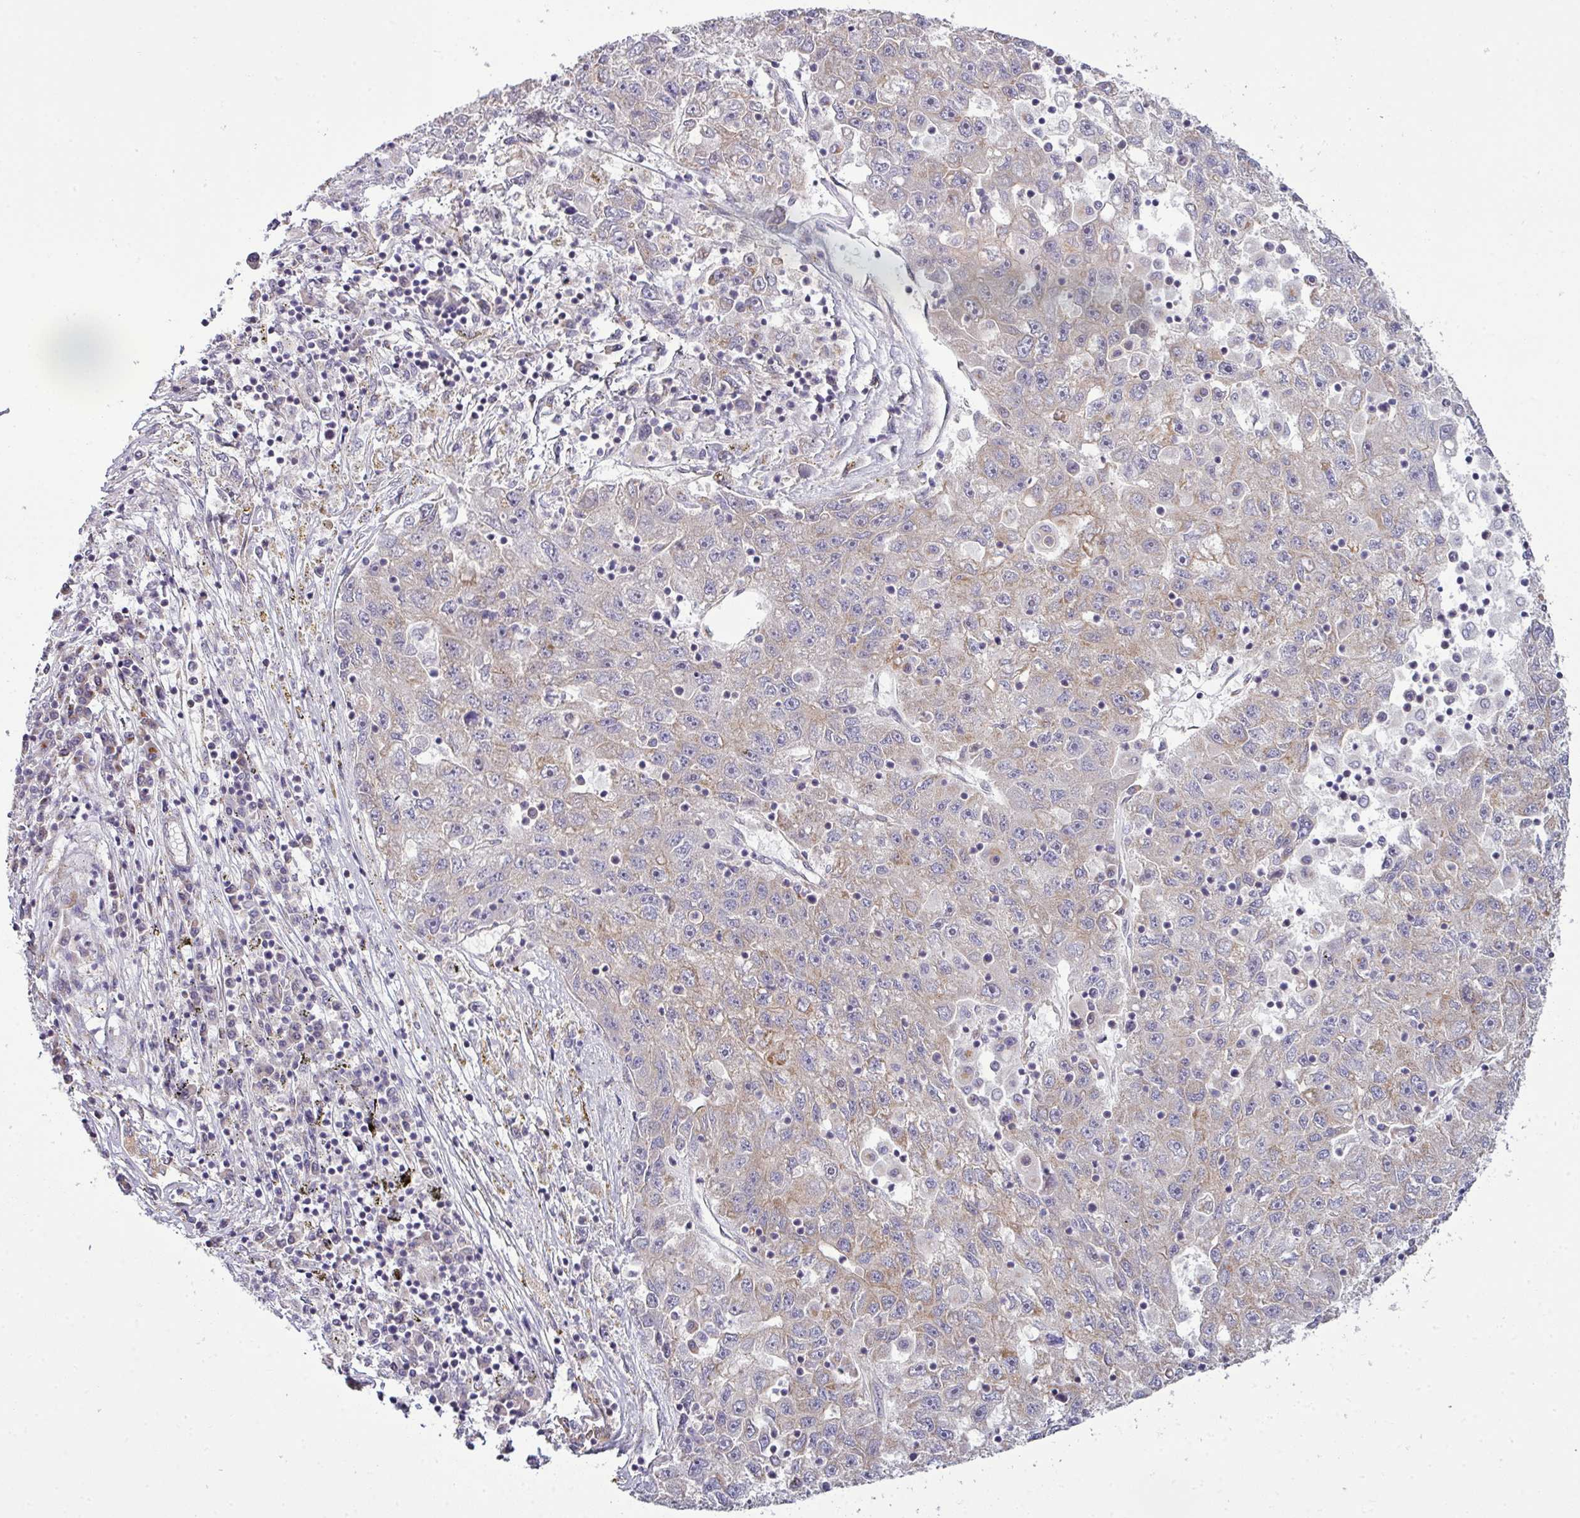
{"staining": {"intensity": "weak", "quantity": "25%-75%", "location": "cytoplasmic/membranous"}, "tissue": "liver cancer", "cell_type": "Tumor cells", "image_type": "cancer", "snomed": [{"axis": "morphology", "description": "Carcinoma, Hepatocellular, NOS"}, {"axis": "topography", "description": "Liver"}], "caption": "Immunohistochemistry micrograph of neoplastic tissue: hepatocellular carcinoma (liver) stained using immunohistochemistry shows low levels of weak protein expression localized specifically in the cytoplasmic/membranous of tumor cells, appearing as a cytoplasmic/membranous brown color.", "gene": "TIMMDC1", "patient": {"sex": "male", "age": 49}}